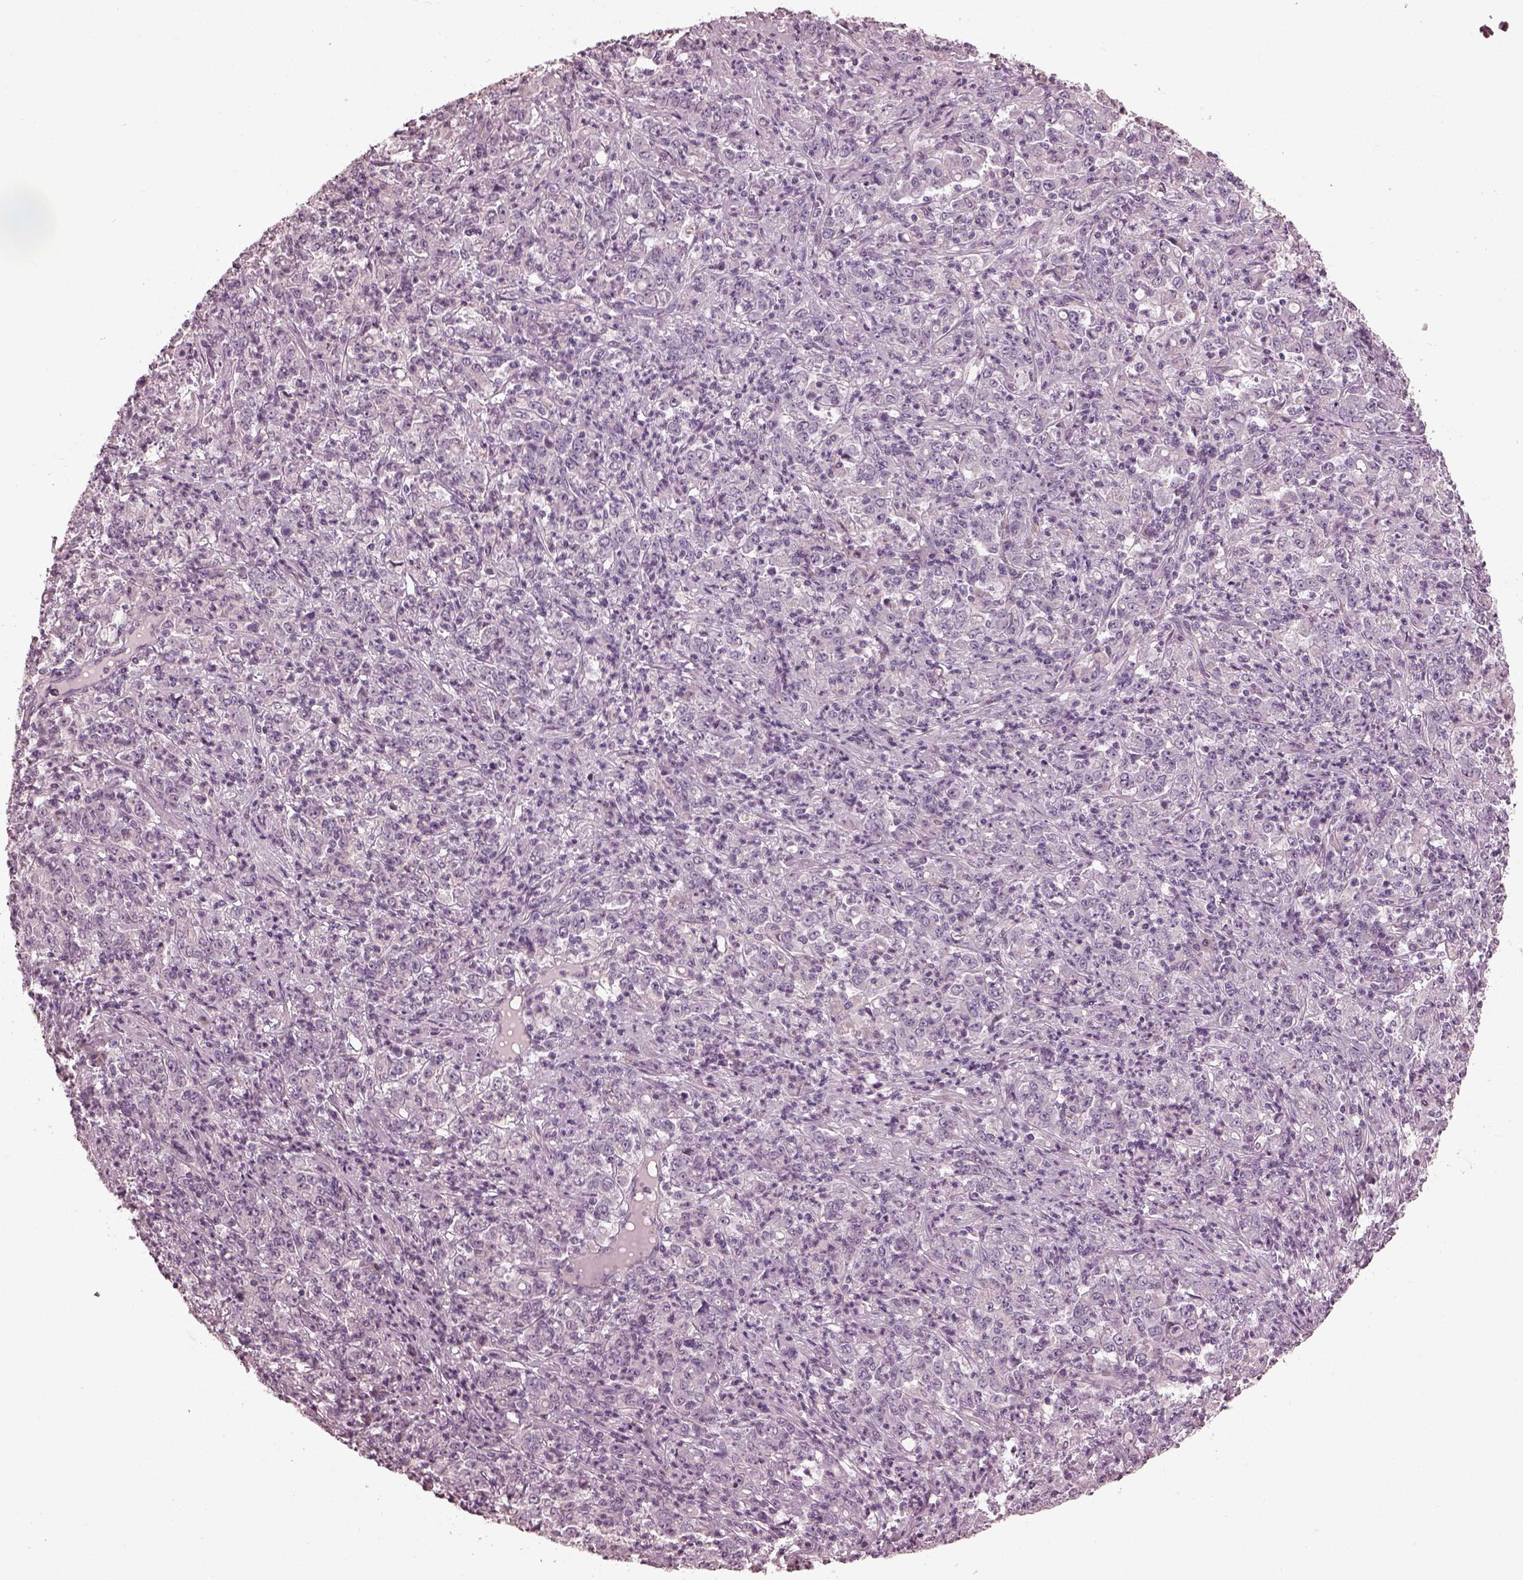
{"staining": {"intensity": "negative", "quantity": "none", "location": "none"}, "tissue": "stomach cancer", "cell_type": "Tumor cells", "image_type": "cancer", "snomed": [{"axis": "morphology", "description": "Adenocarcinoma, NOS"}, {"axis": "topography", "description": "Stomach, lower"}], "caption": "The photomicrograph displays no staining of tumor cells in stomach adenocarcinoma.", "gene": "MIA", "patient": {"sex": "female", "age": 71}}